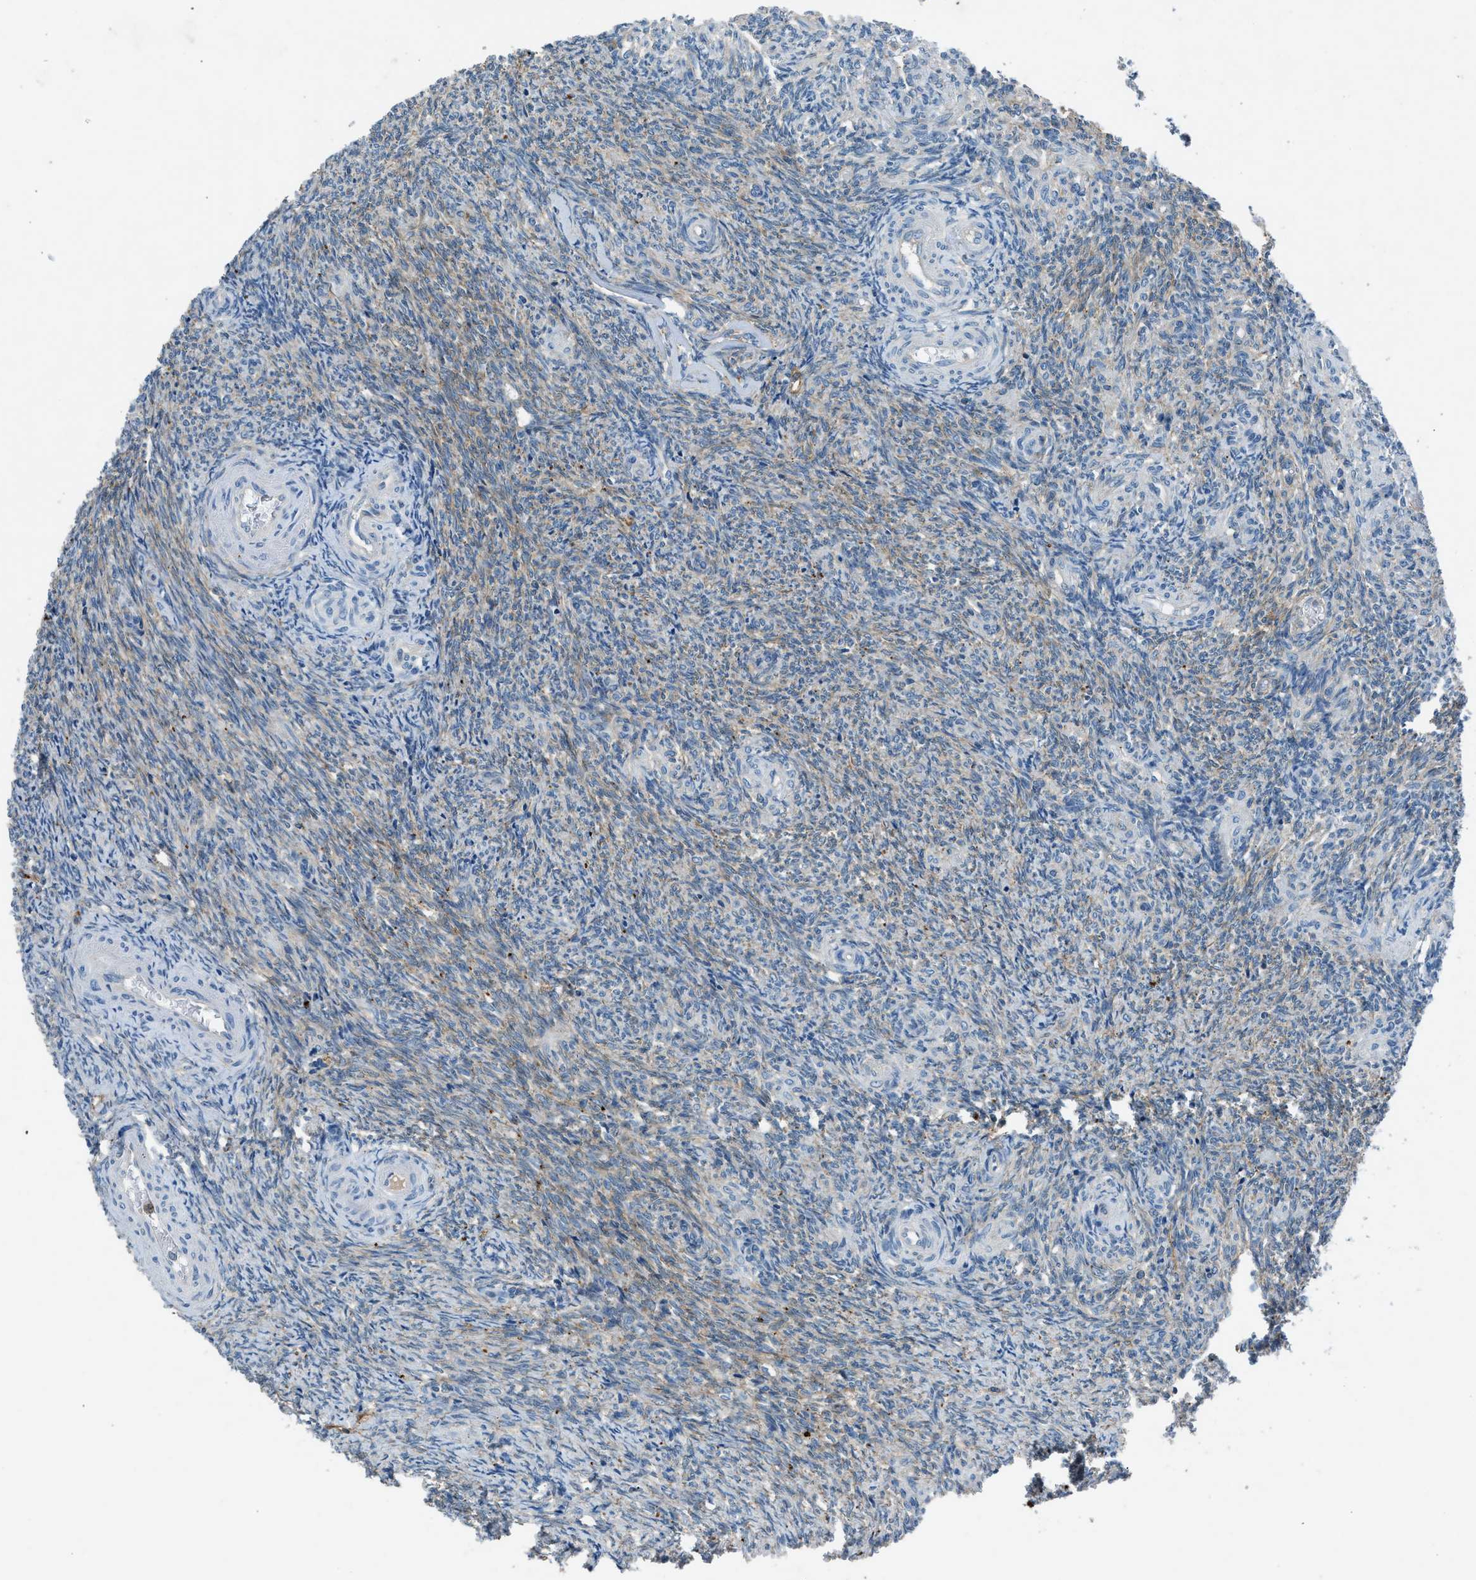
{"staining": {"intensity": "weak", "quantity": "25%-75%", "location": "cytoplasmic/membranous"}, "tissue": "ovary", "cell_type": "Follicle cells", "image_type": "normal", "snomed": [{"axis": "morphology", "description": "Normal tissue, NOS"}, {"axis": "topography", "description": "Ovary"}], "caption": "DAB immunohistochemical staining of unremarkable human ovary displays weak cytoplasmic/membranous protein positivity in about 25%-75% of follicle cells. The staining is performed using DAB (3,3'-diaminobenzidine) brown chromogen to label protein expression. The nuclei are counter-stained blue using hematoxylin.", "gene": "BMP1", "patient": {"sex": "female", "age": 41}}